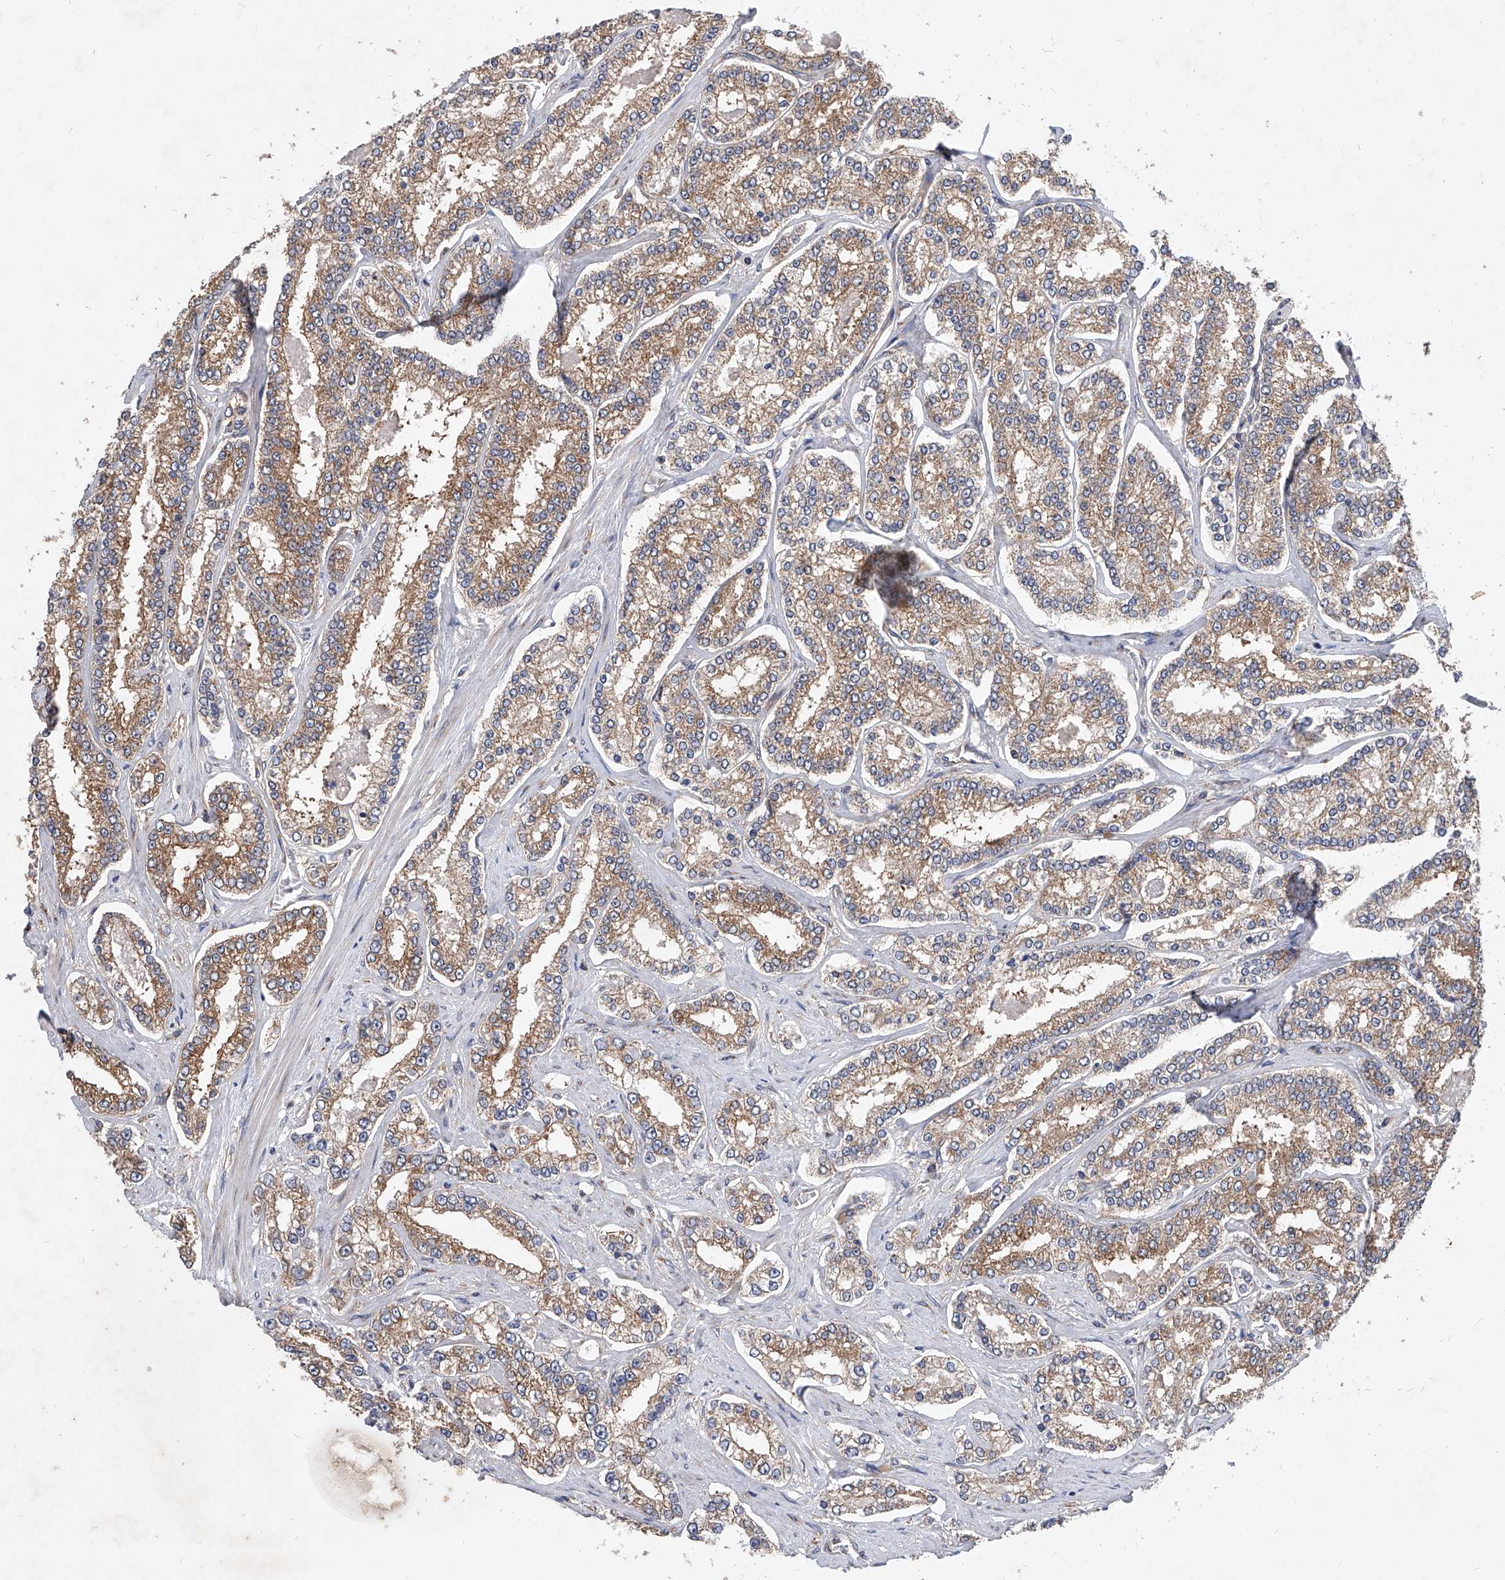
{"staining": {"intensity": "moderate", "quantity": ">75%", "location": "cytoplasmic/membranous"}, "tissue": "prostate cancer", "cell_type": "Tumor cells", "image_type": "cancer", "snomed": [{"axis": "morphology", "description": "Normal tissue, NOS"}, {"axis": "morphology", "description": "Adenocarcinoma, High grade"}, {"axis": "topography", "description": "Prostate"}], "caption": "Immunohistochemical staining of prostate cancer demonstrates medium levels of moderate cytoplasmic/membranous staining in about >75% of tumor cells.", "gene": "CFAP410", "patient": {"sex": "male", "age": 83}}